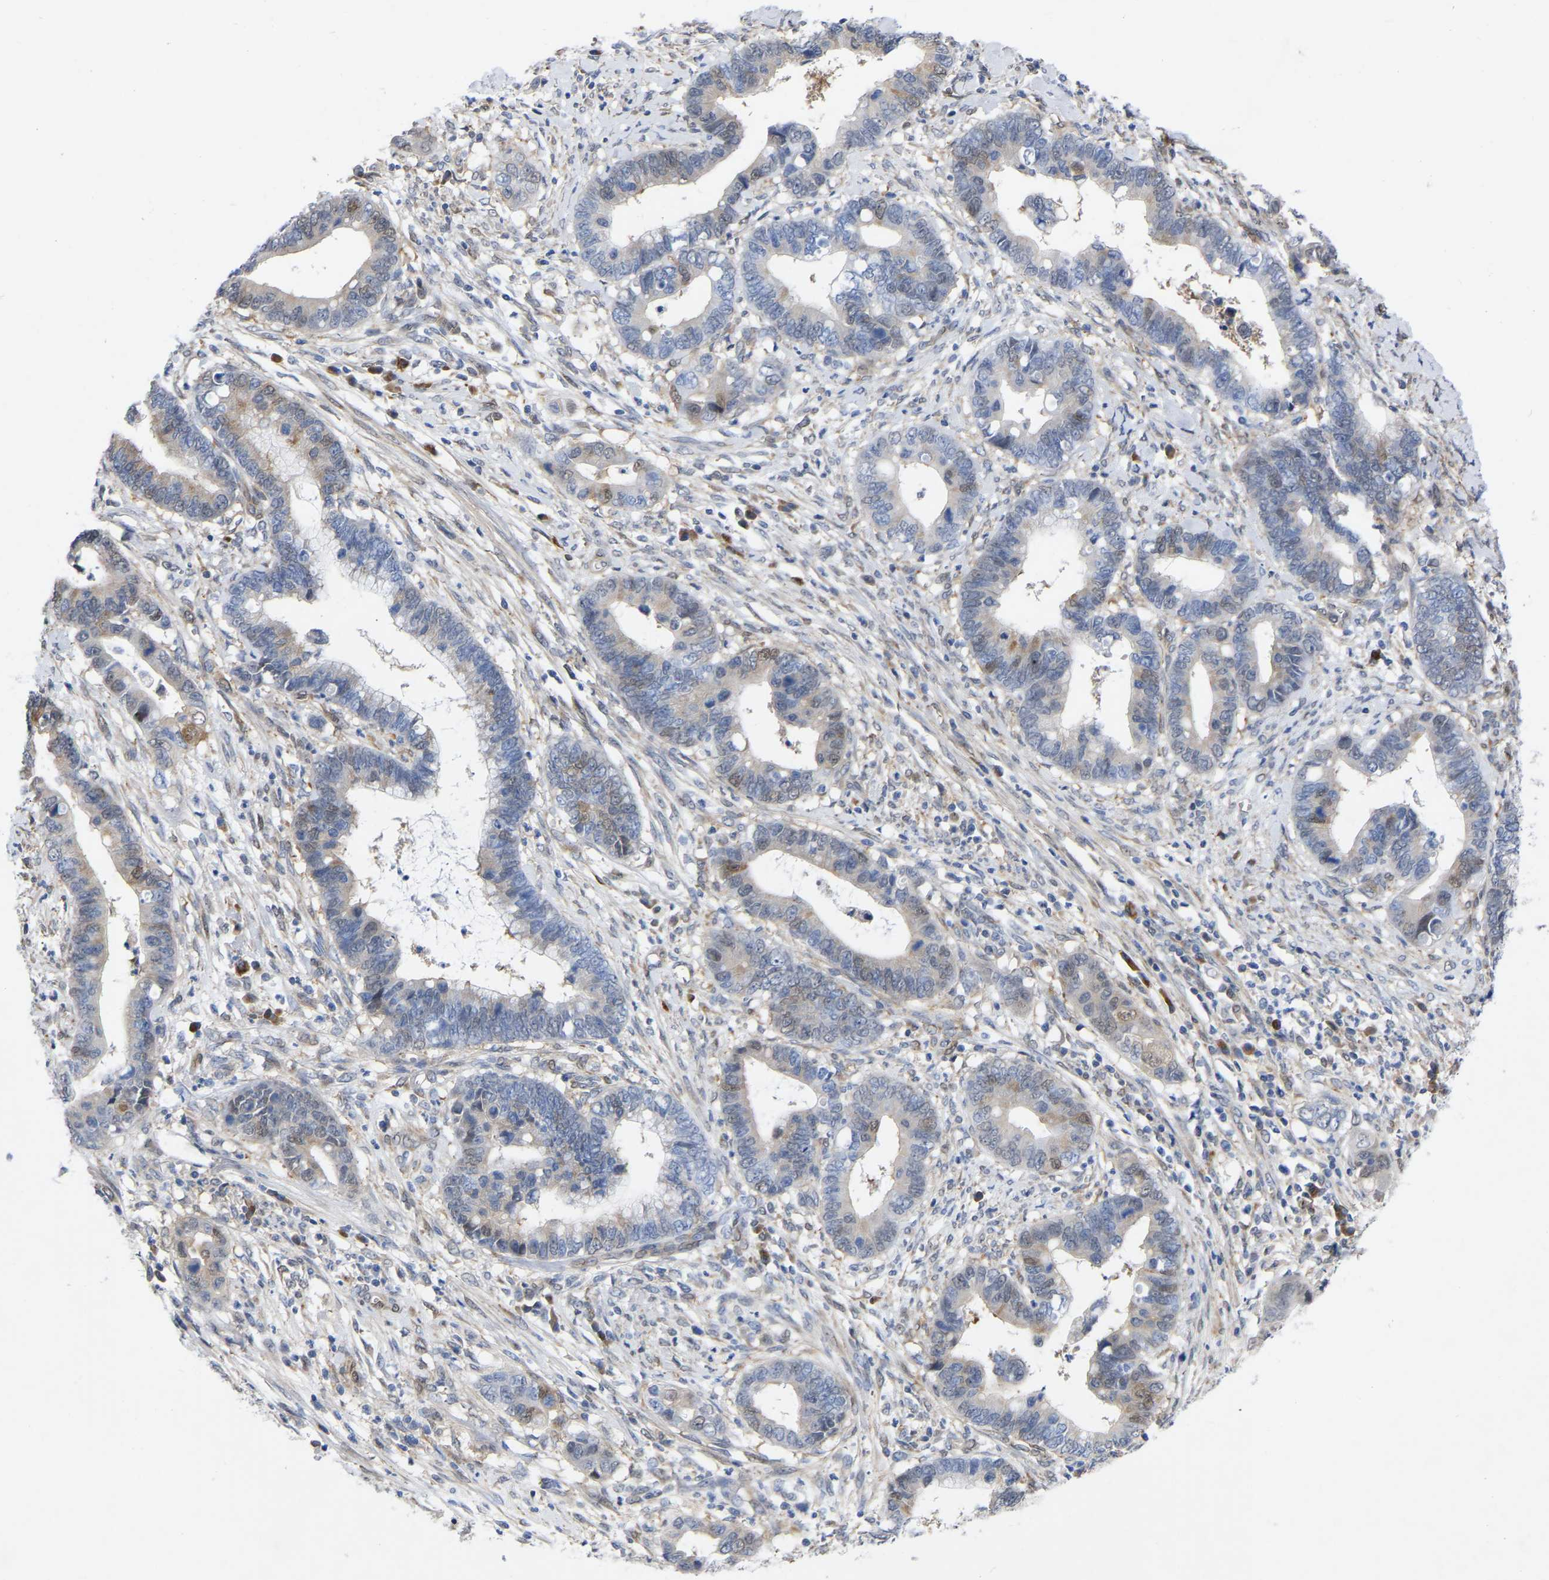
{"staining": {"intensity": "weak", "quantity": "<25%", "location": "nuclear"}, "tissue": "cervical cancer", "cell_type": "Tumor cells", "image_type": "cancer", "snomed": [{"axis": "morphology", "description": "Adenocarcinoma, NOS"}, {"axis": "topography", "description": "Cervix"}], "caption": "An immunohistochemistry (IHC) histopathology image of cervical adenocarcinoma is shown. There is no staining in tumor cells of cervical adenocarcinoma.", "gene": "UBE4B", "patient": {"sex": "female", "age": 44}}